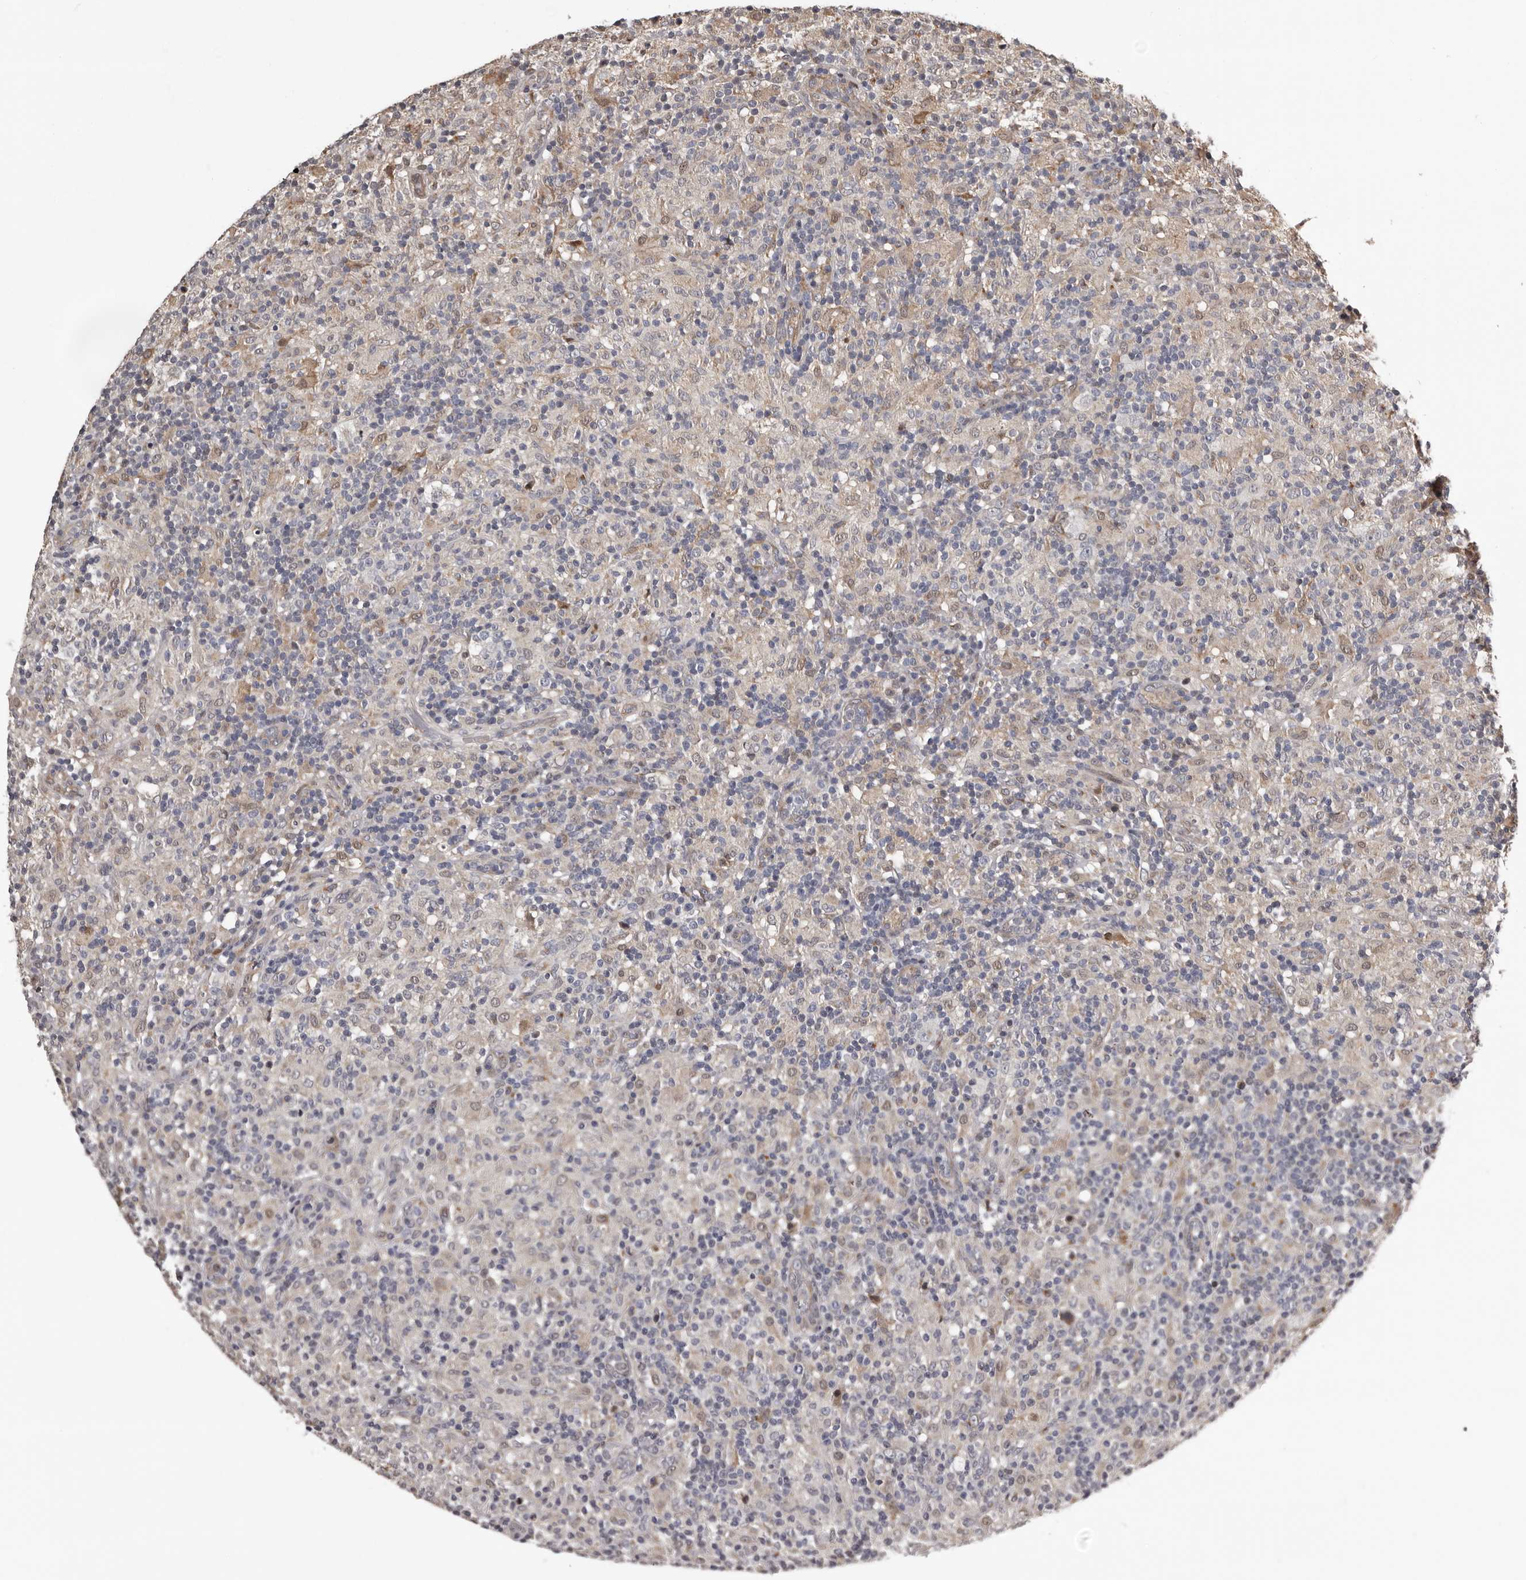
{"staining": {"intensity": "negative", "quantity": "none", "location": "none"}, "tissue": "lymphoma", "cell_type": "Tumor cells", "image_type": "cancer", "snomed": [{"axis": "morphology", "description": "Hodgkin's disease, NOS"}, {"axis": "topography", "description": "Lymph node"}], "caption": "An immunohistochemistry histopathology image of lymphoma is shown. There is no staining in tumor cells of lymphoma.", "gene": "SERTAD4", "patient": {"sex": "male", "age": 70}}